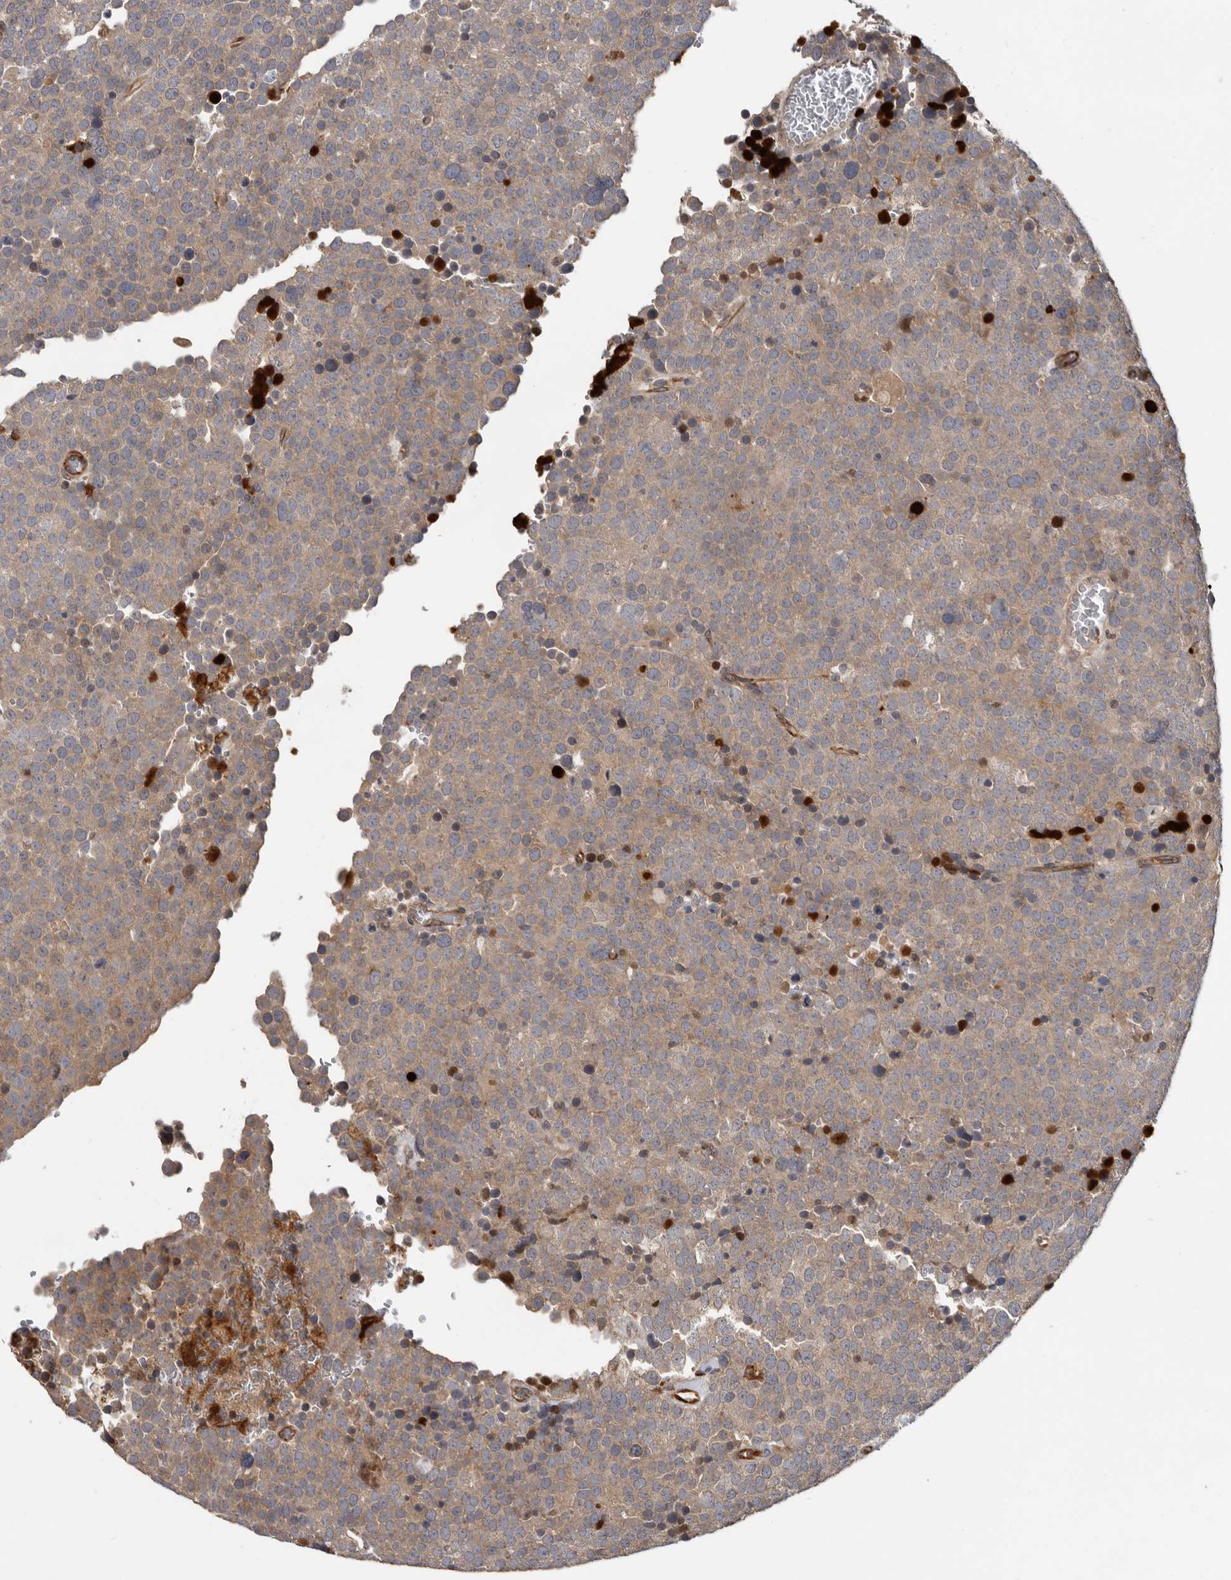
{"staining": {"intensity": "moderate", "quantity": ">75%", "location": "cytoplasmic/membranous"}, "tissue": "testis cancer", "cell_type": "Tumor cells", "image_type": "cancer", "snomed": [{"axis": "morphology", "description": "Seminoma, NOS"}, {"axis": "topography", "description": "Testis"}], "caption": "Immunohistochemistry (IHC) micrograph of neoplastic tissue: testis seminoma stained using IHC shows medium levels of moderate protein expression localized specifically in the cytoplasmic/membranous of tumor cells, appearing as a cytoplasmic/membranous brown color.", "gene": "MTF1", "patient": {"sex": "male", "age": 71}}